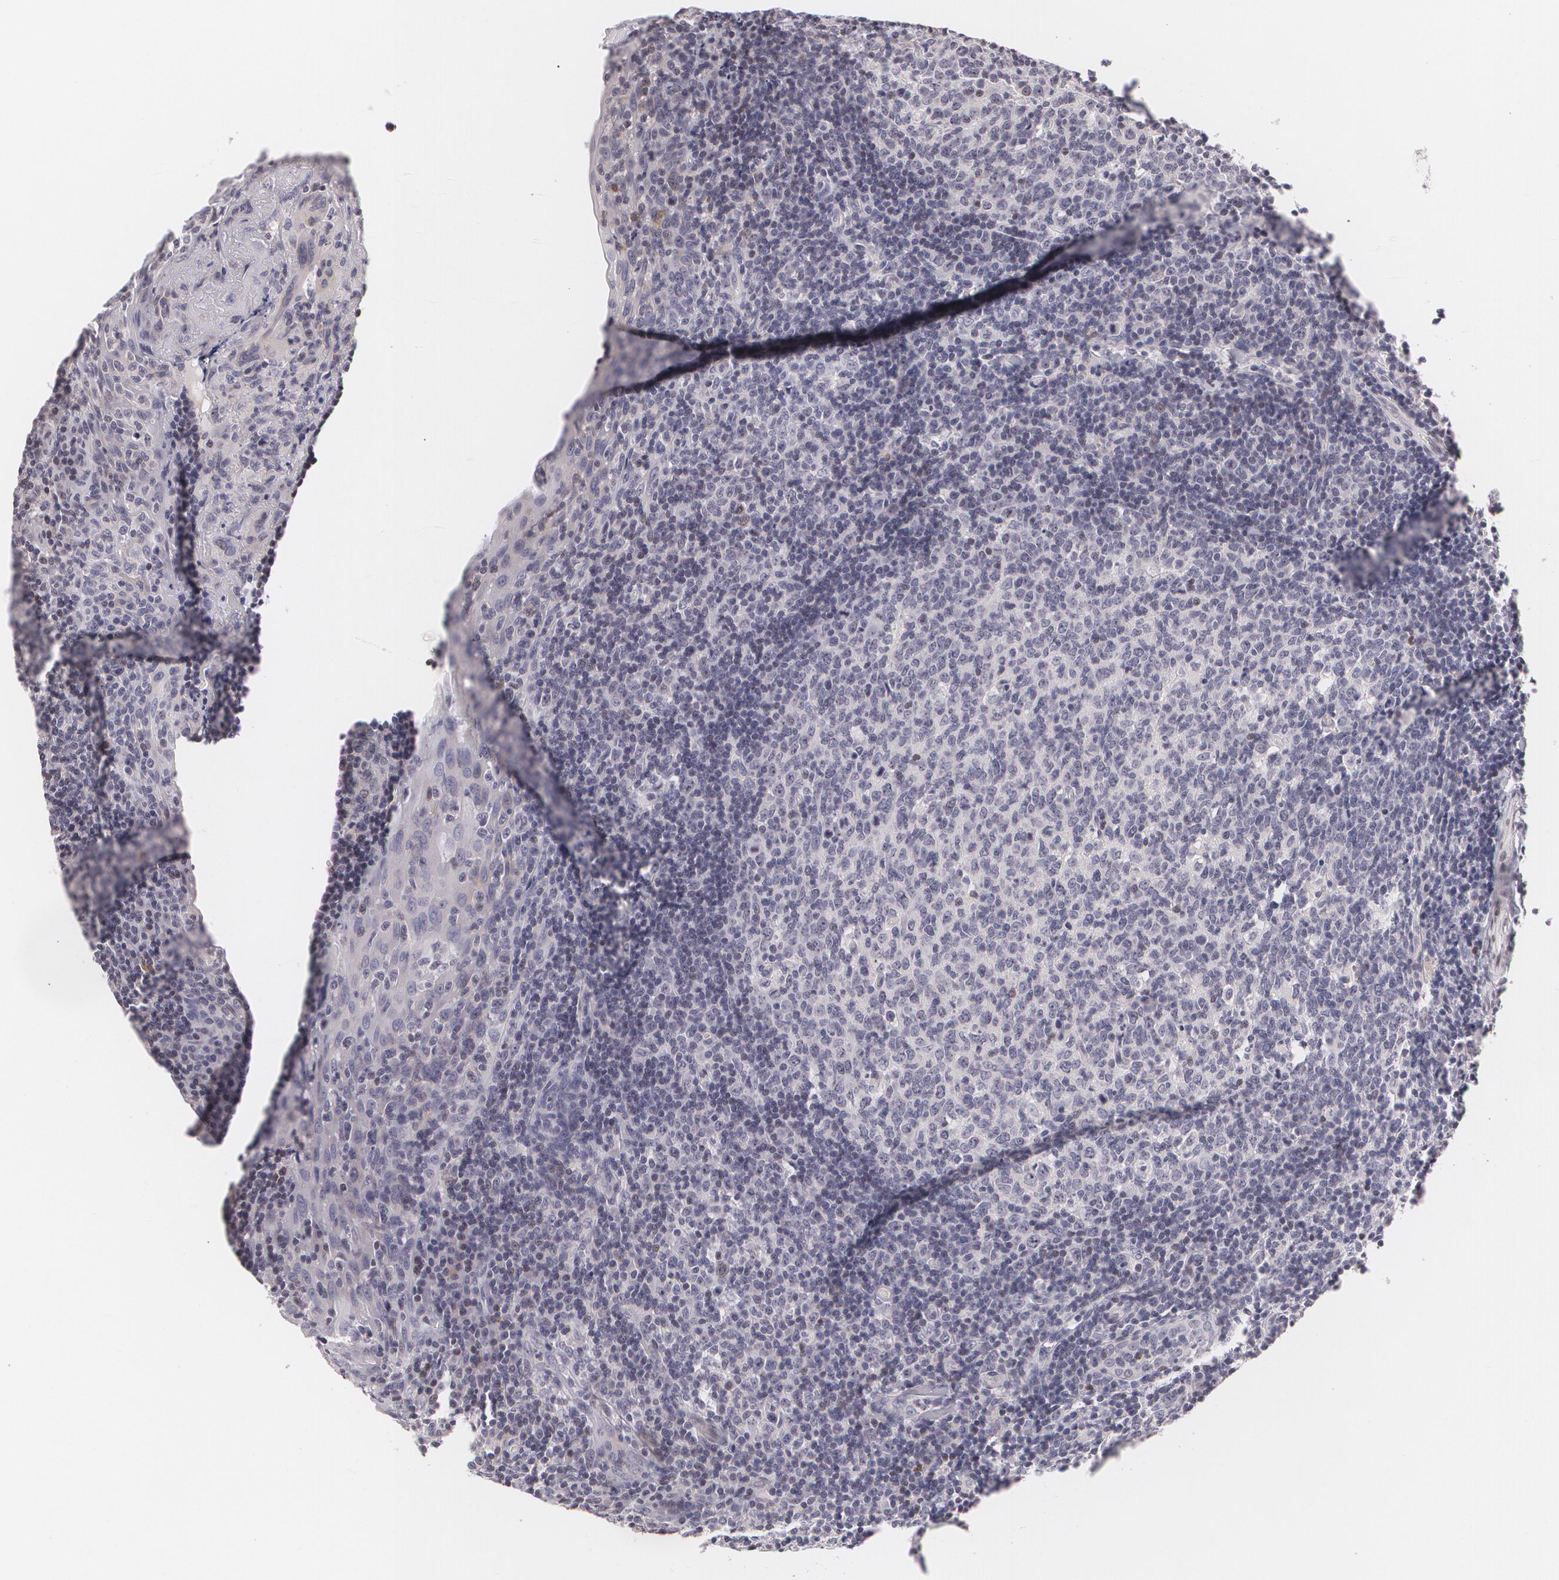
{"staining": {"intensity": "negative", "quantity": "none", "location": "none"}, "tissue": "tonsil", "cell_type": "Germinal center cells", "image_type": "normal", "snomed": [{"axis": "morphology", "description": "Normal tissue, NOS"}, {"axis": "topography", "description": "Tonsil"}], "caption": "Germinal center cells show no significant positivity in unremarkable tonsil. The staining is performed using DAB (3,3'-diaminobenzidine) brown chromogen with nuclei counter-stained in using hematoxylin.", "gene": "ZBTB16", "patient": {"sex": "female", "age": 3}}